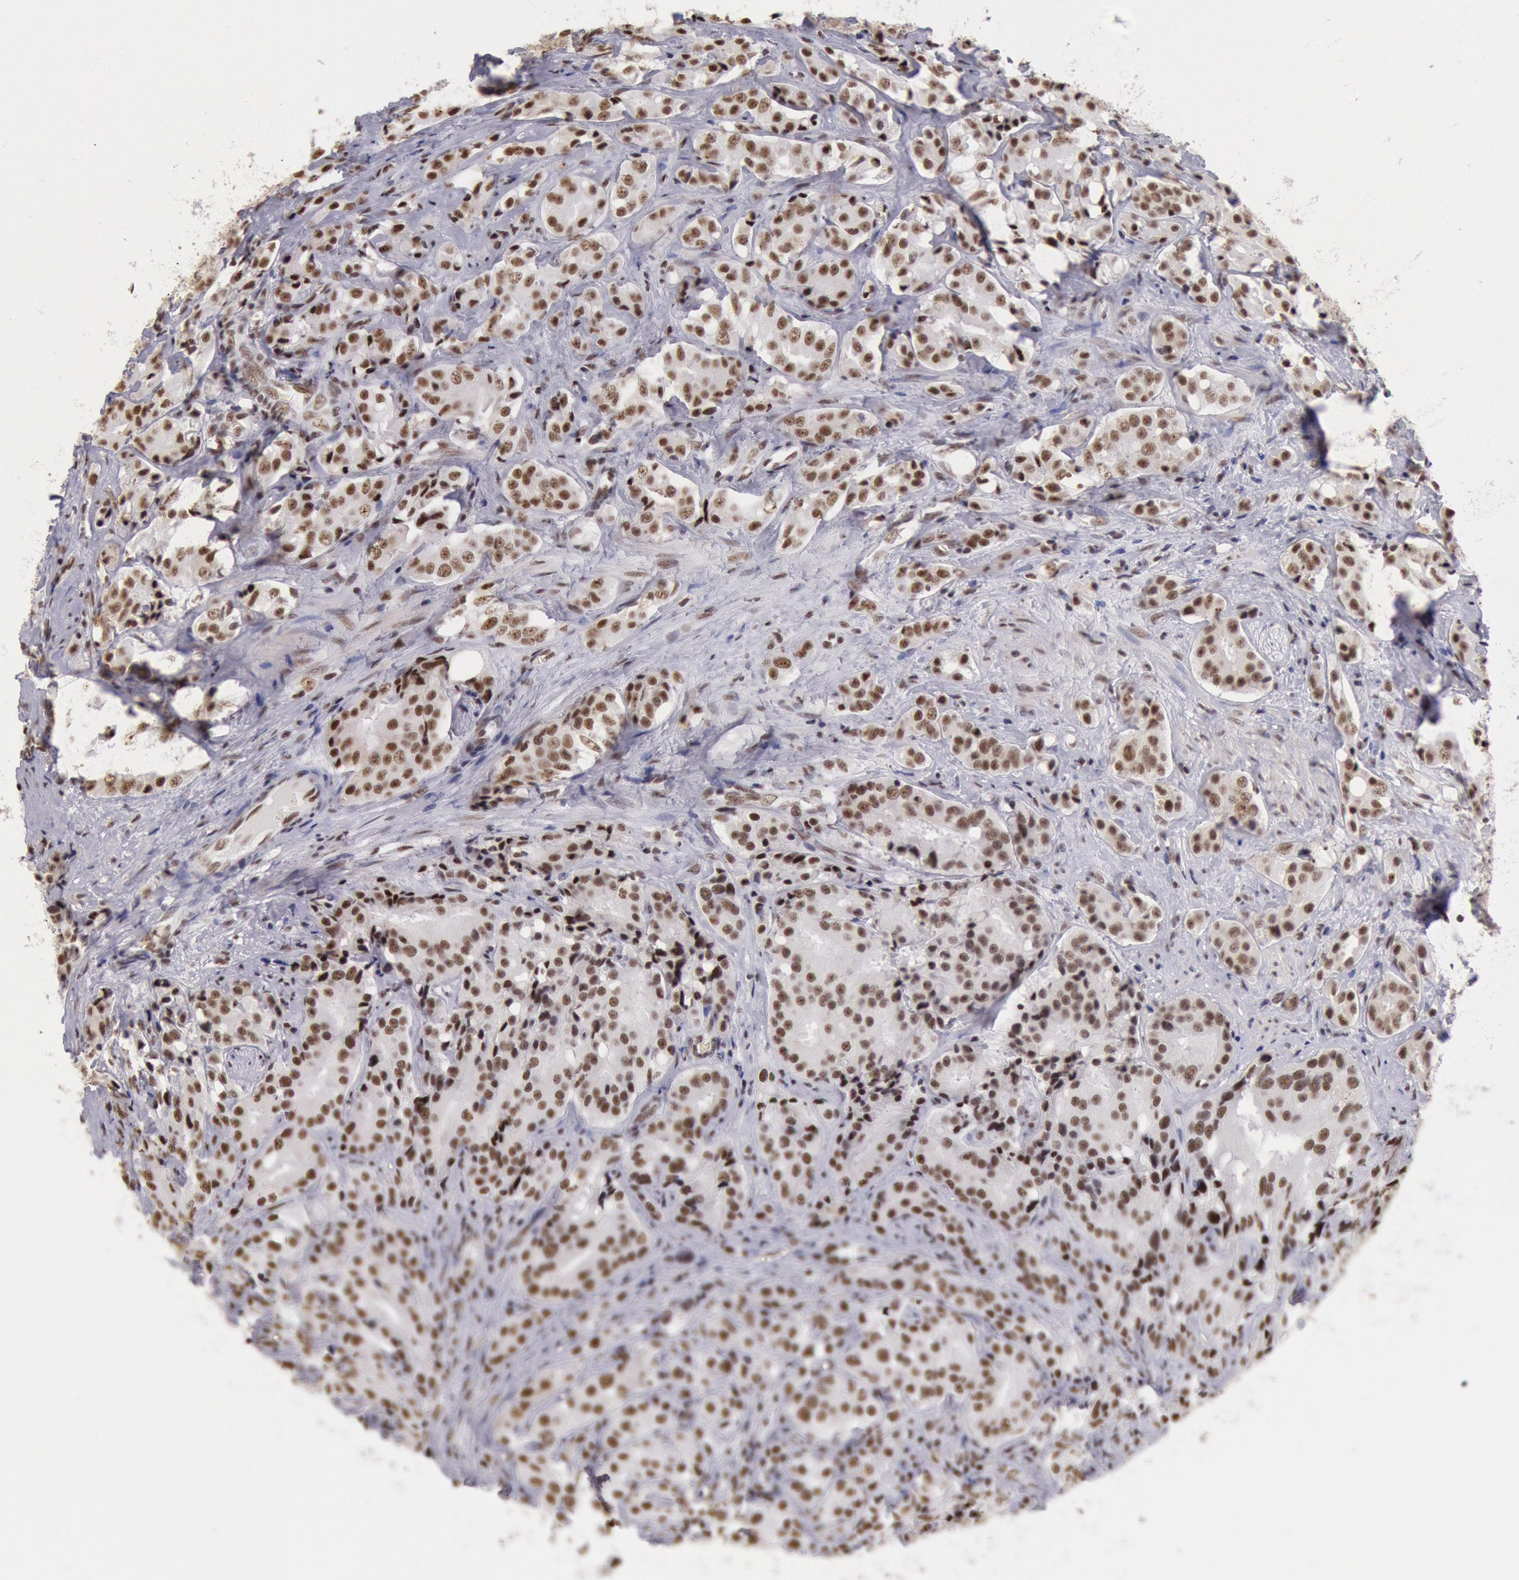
{"staining": {"intensity": "moderate", "quantity": ">75%", "location": "nuclear"}, "tissue": "prostate cancer", "cell_type": "Tumor cells", "image_type": "cancer", "snomed": [{"axis": "morphology", "description": "Adenocarcinoma, High grade"}, {"axis": "topography", "description": "Prostate"}], "caption": "Immunohistochemical staining of adenocarcinoma (high-grade) (prostate) exhibits moderate nuclear protein positivity in about >75% of tumor cells.", "gene": "SNRPD3", "patient": {"sex": "male", "age": 68}}